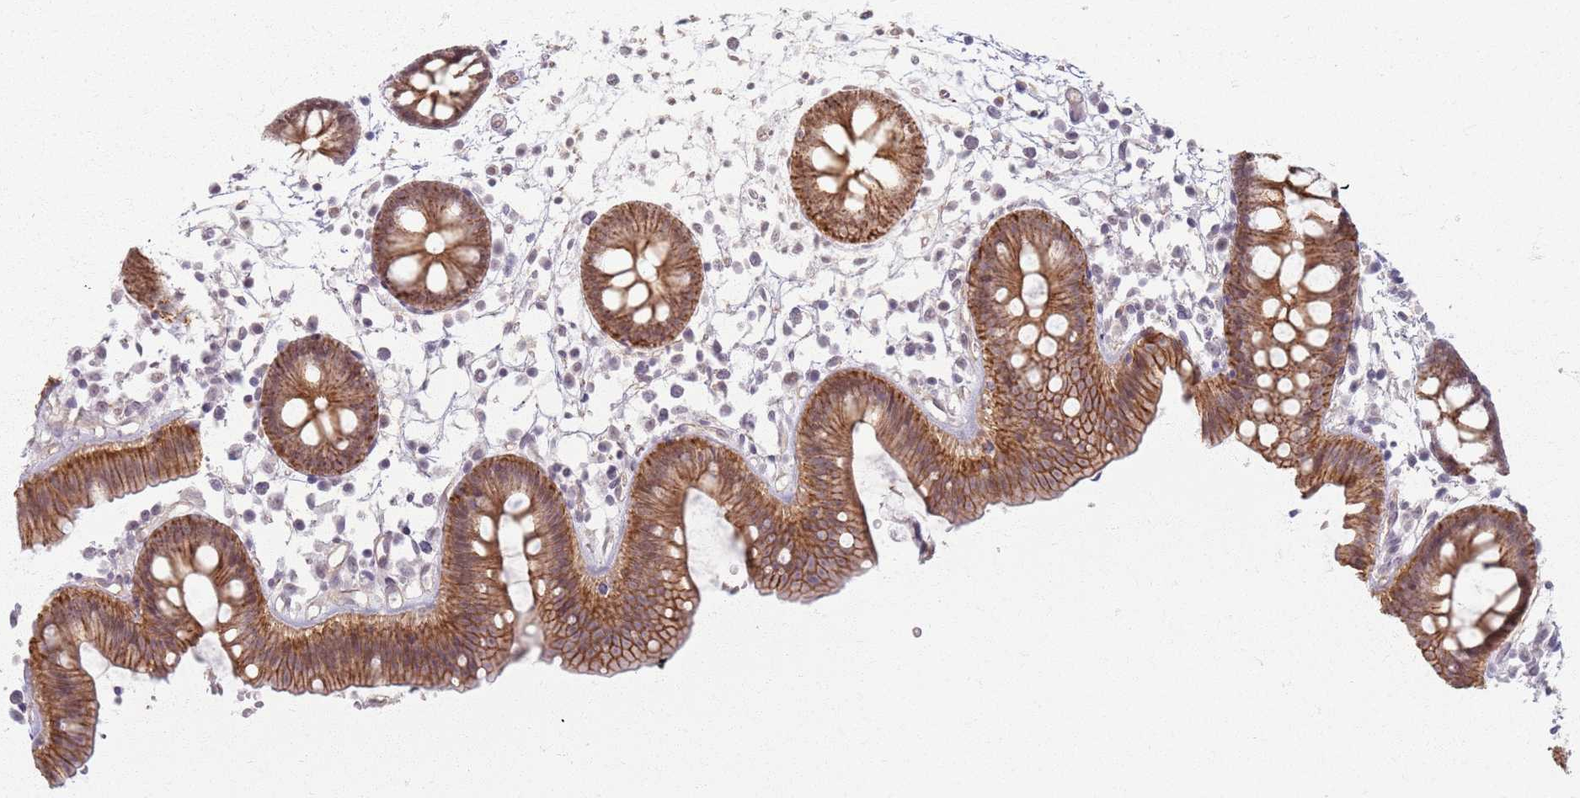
{"staining": {"intensity": "weak", "quantity": ">75%", "location": "nuclear"}, "tissue": "colon", "cell_type": "Endothelial cells", "image_type": "normal", "snomed": [{"axis": "morphology", "description": "Normal tissue, NOS"}, {"axis": "topography", "description": "Colon"}], "caption": "Immunohistochemistry (IHC) image of normal colon: human colon stained using immunohistochemistry exhibits low levels of weak protein expression localized specifically in the nuclear of endothelial cells, appearing as a nuclear brown color.", "gene": "KCNA5", "patient": {"sex": "male", "age": 56}}